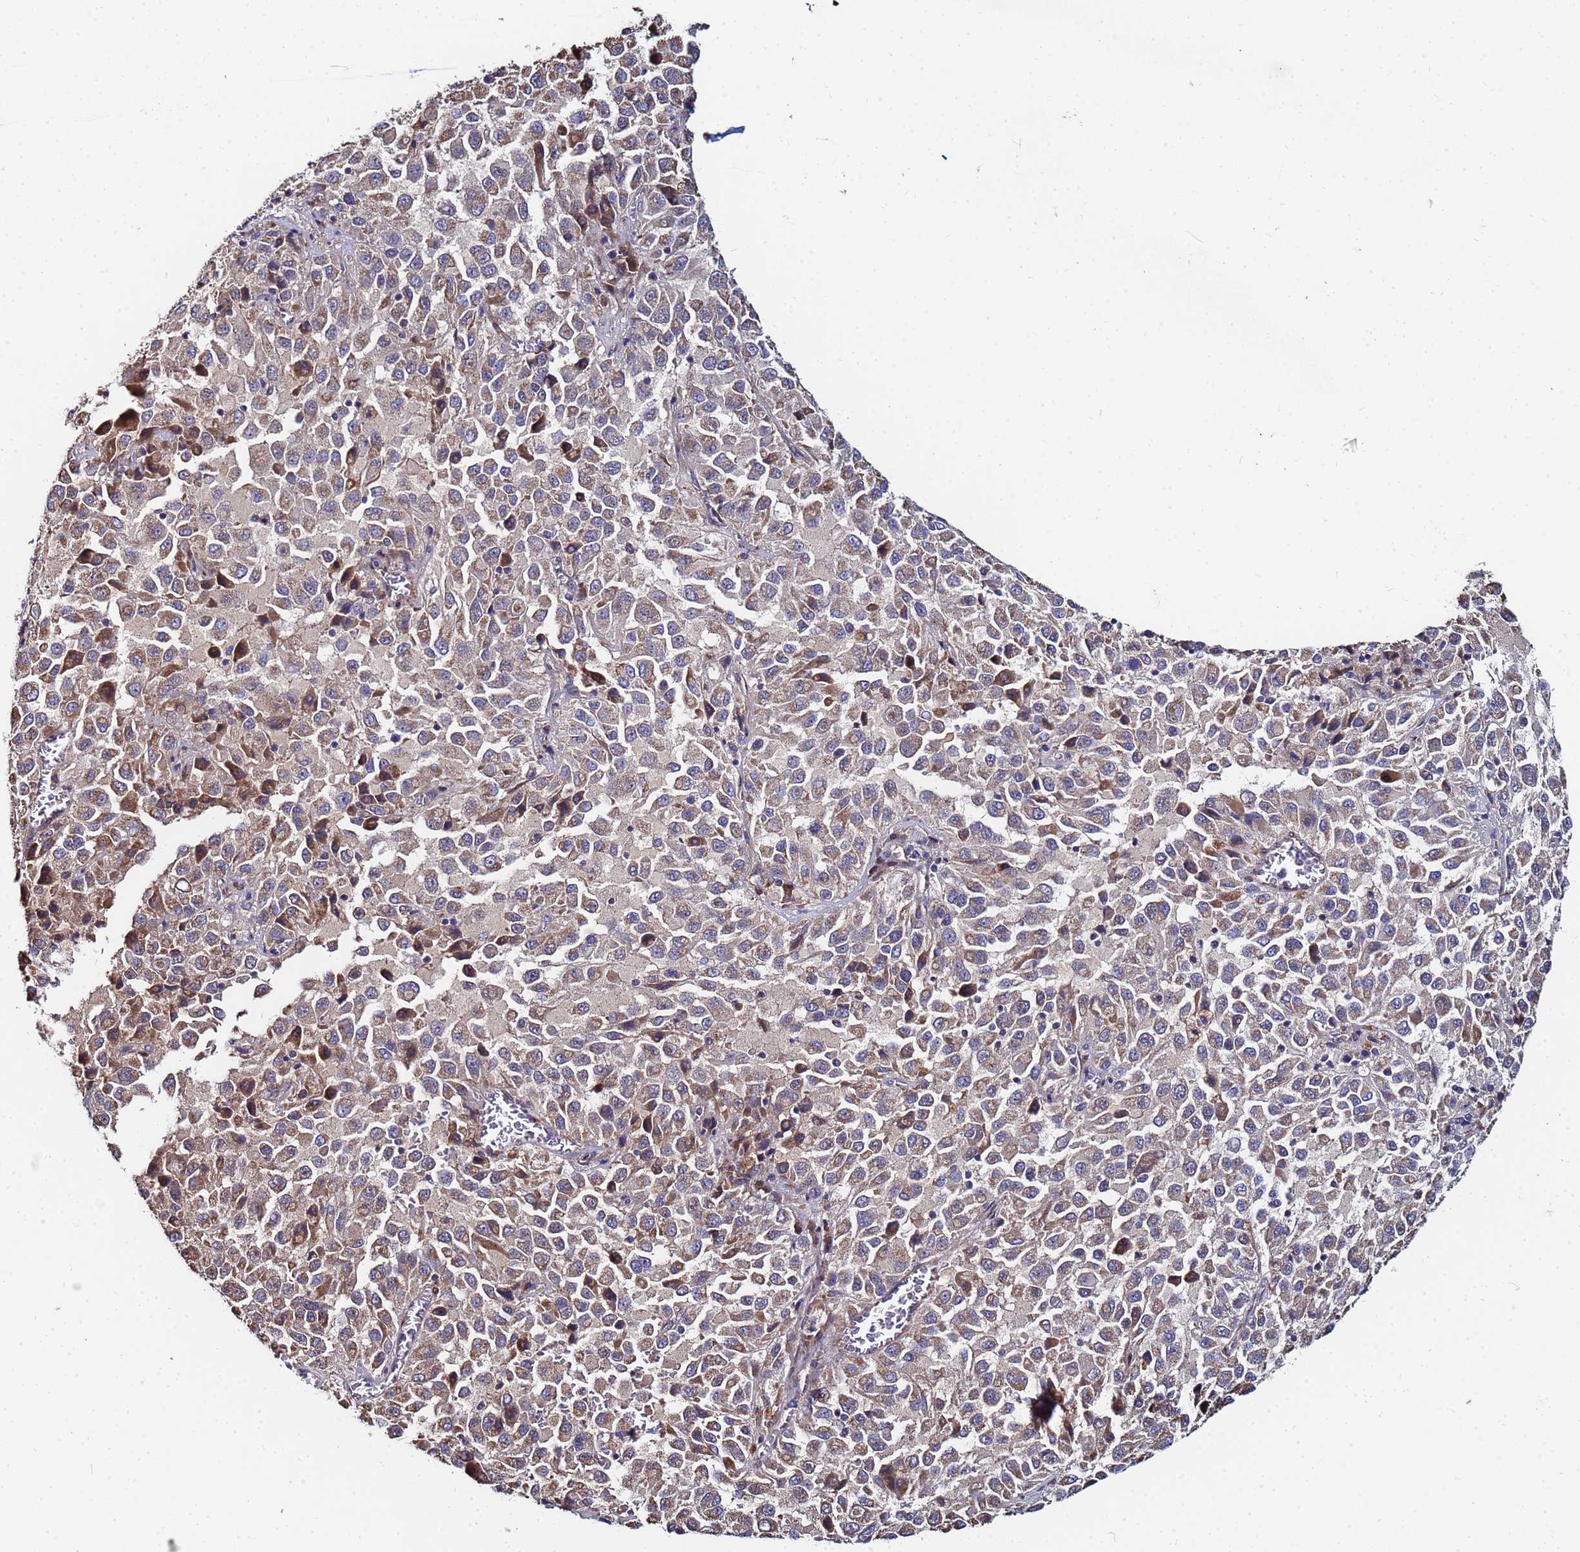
{"staining": {"intensity": "moderate", "quantity": "<25%", "location": "cytoplasmic/membranous"}, "tissue": "melanoma", "cell_type": "Tumor cells", "image_type": "cancer", "snomed": [{"axis": "morphology", "description": "Malignant melanoma, Metastatic site"}, {"axis": "topography", "description": "Lung"}], "caption": "Protein staining exhibits moderate cytoplasmic/membranous positivity in approximately <25% of tumor cells in melanoma.", "gene": "C5orf34", "patient": {"sex": "male", "age": 64}}